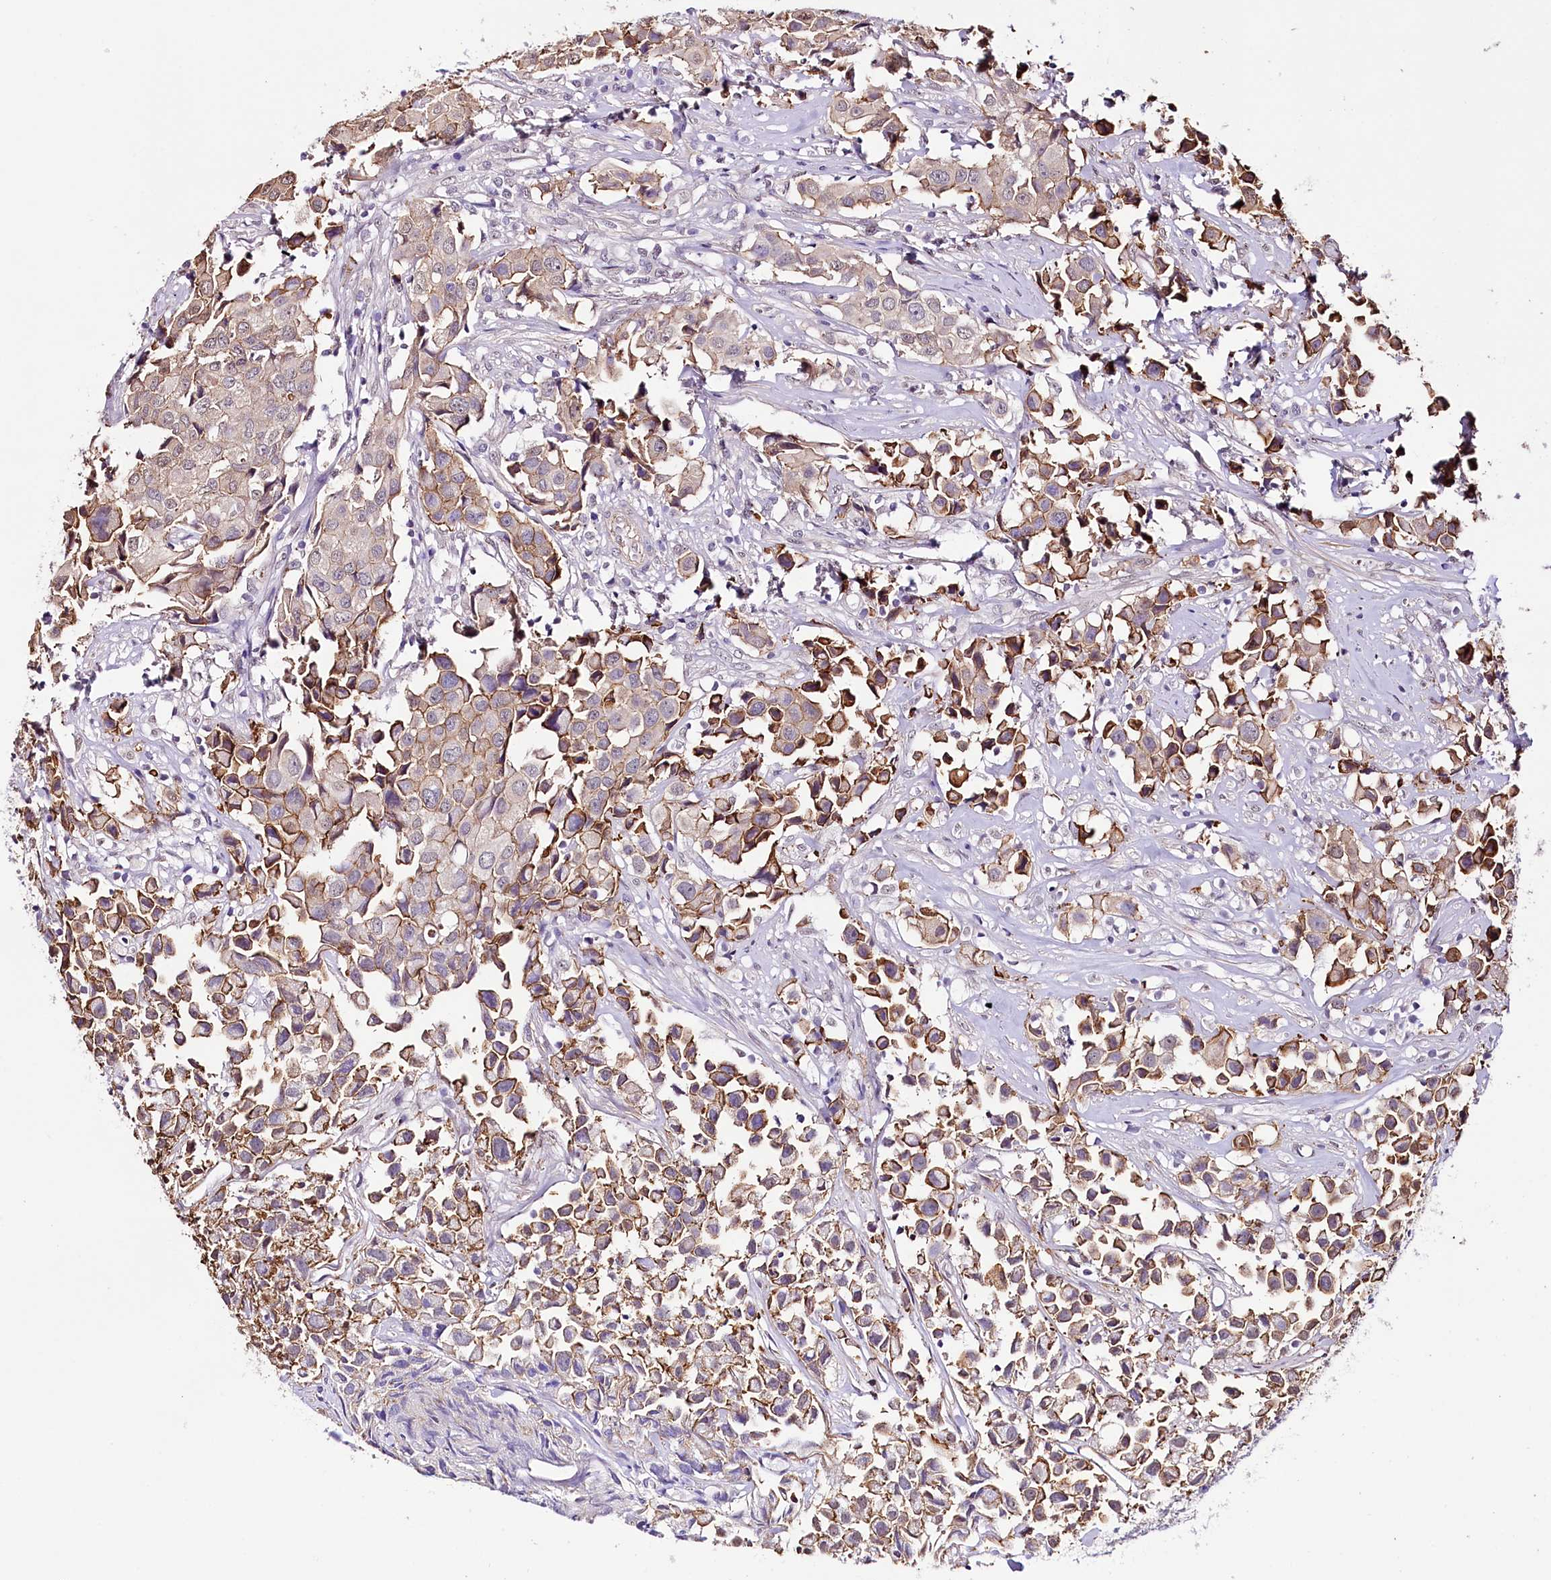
{"staining": {"intensity": "moderate", "quantity": ">75%", "location": "cytoplasmic/membranous"}, "tissue": "urothelial cancer", "cell_type": "Tumor cells", "image_type": "cancer", "snomed": [{"axis": "morphology", "description": "Urothelial carcinoma, High grade"}, {"axis": "topography", "description": "Urinary bladder"}], "caption": "Urothelial carcinoma (high-grade) stained for a protein exhibits moderate cytoplasmic/membranous positivity in tumor cells.", "gene": "ST7", "patient": {"sex": "female", "age": 75}}